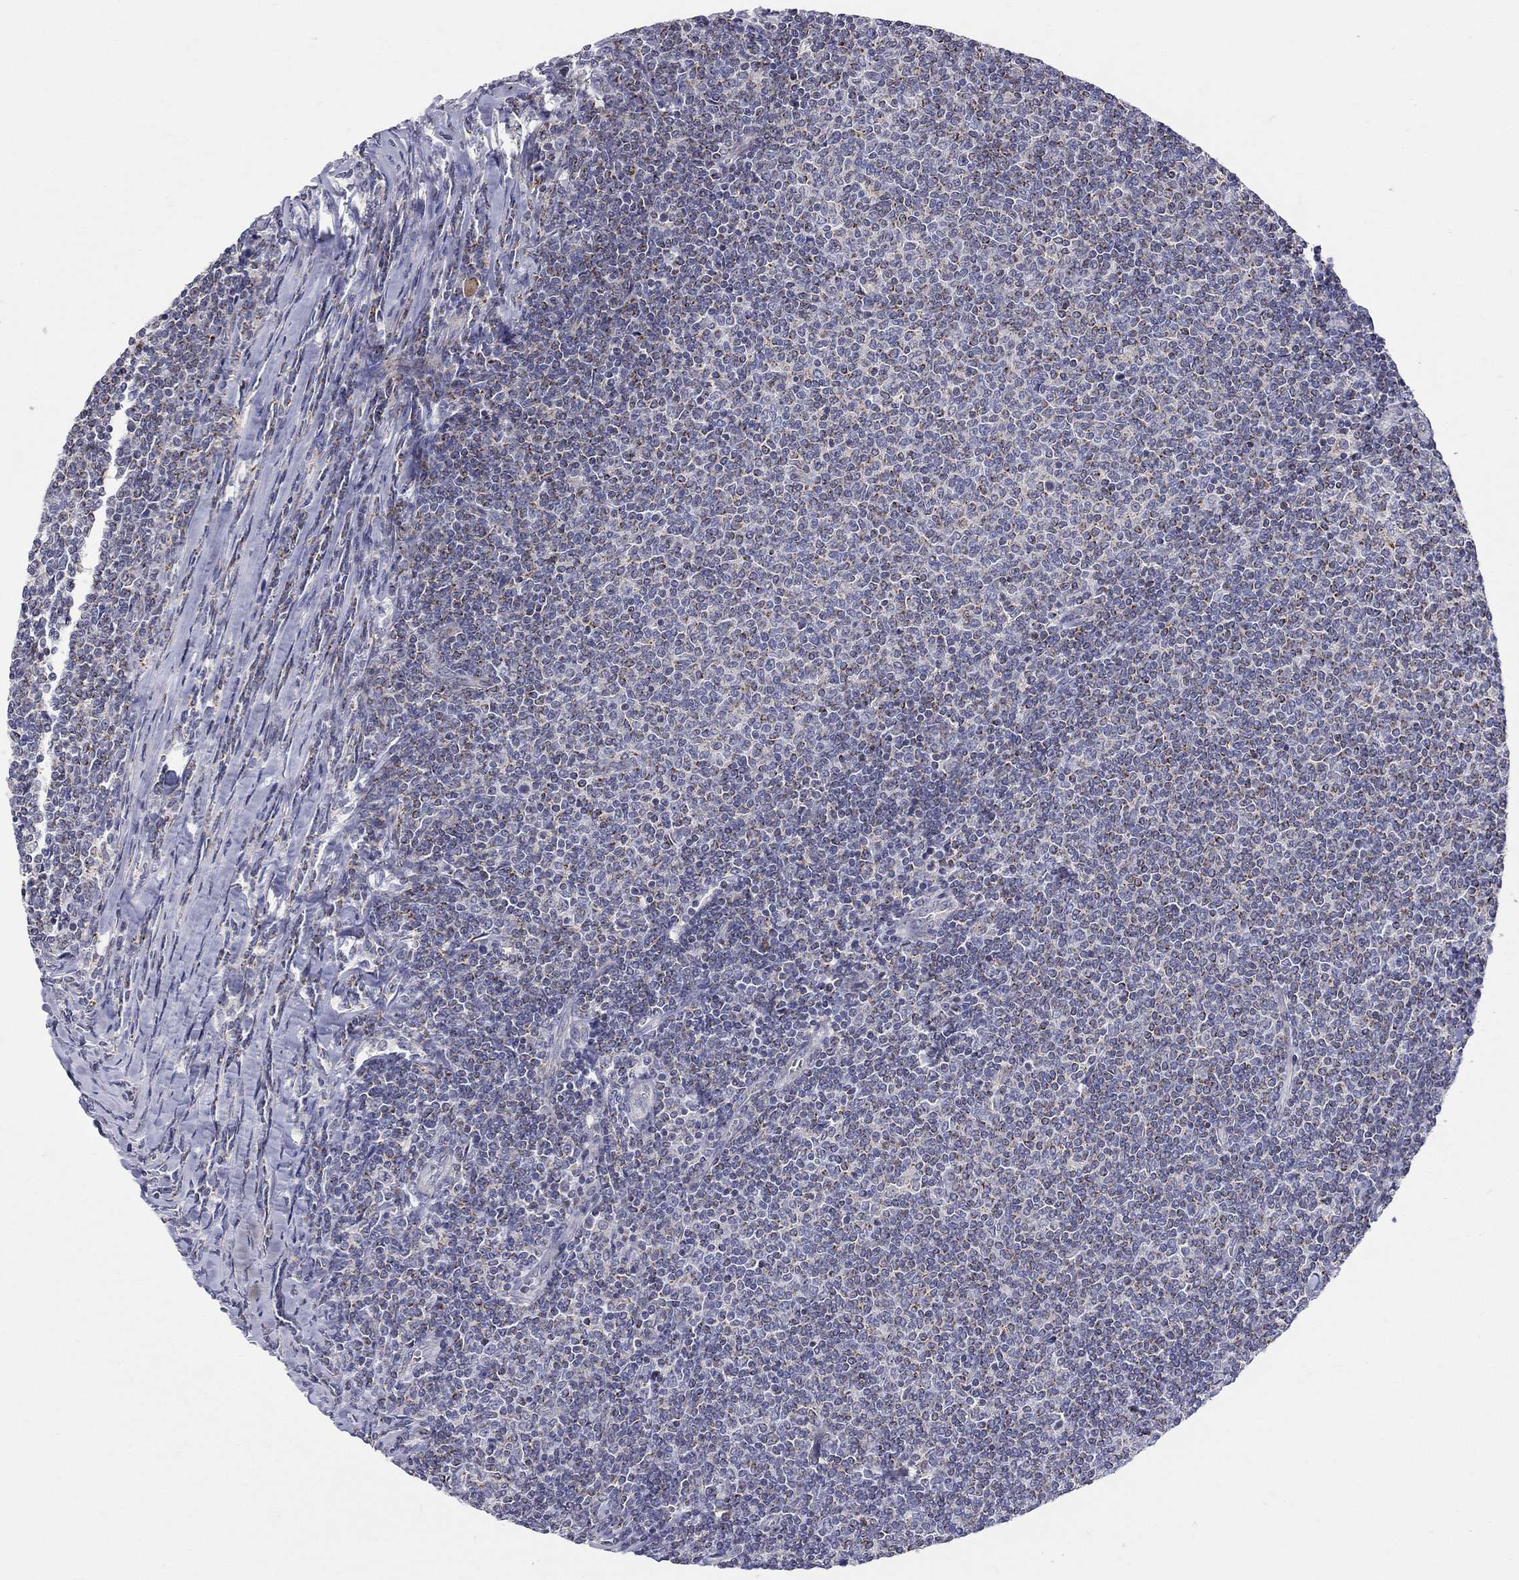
{"staining": {"intensity": "moderate", "quantity": "25%-75%", "location": "cytoplasmic/membranous"}, "tissue": "lymphoma", "cell_type": "Tumor cells", "image_type": "cancer", "snomed": [{"axis": "morphology", "description": "Malignant lymphoma, non-Hodgkin's type, Low grade"}, {"axis": "topography", "description": "Lymph node"}], "caption": "Immunohistochemical staining of malignant lymphoma, non-Hodgkin's type (low-grade) shows medium levels of moderate cytoplasmic/membranous protein positivity in approximately 25%-75% of tumor cells. The staining is performed using DAB brown chromogen to label protein expression. The nuclei are counter-stained blue using hematoxylin.", "gene": "HMX2", "patient": {"sex": "male", "age": 52}}